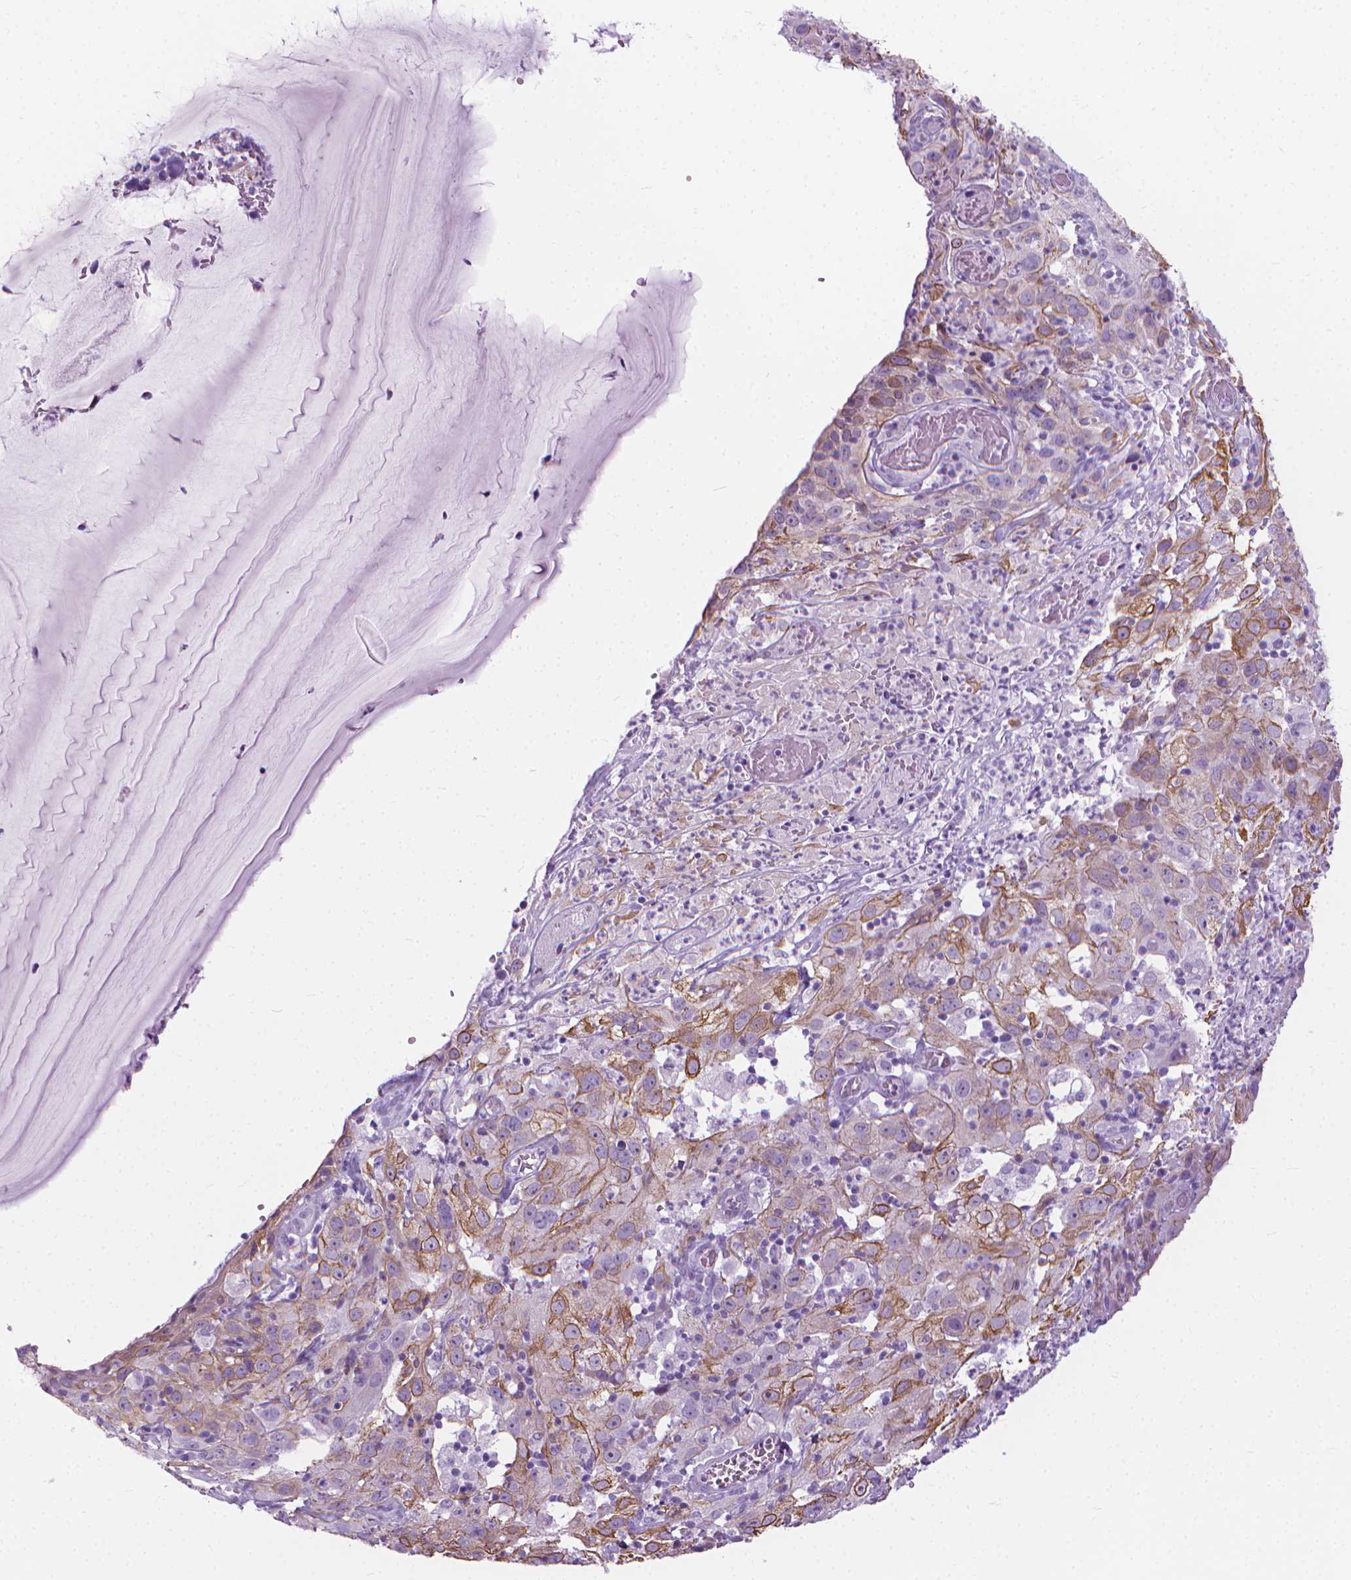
{"staining": {"intensity": "moderate", "quantity": "<25%", "location": "cytoplasmic/membranous"}, "tissue": "cervical cancer", "cell_type": "Tumor cells", "image_type": "cancer", "snomed": [{"axis": "morphology", "description": "Squamous cell carcinoma, NOS"}, {"axis": "topography", "description": "Cervix"}], "caption": "Tumor cells show low levels of moderate cytoplasmic/membranous positivity in approximately <25% of cells in squamous cell carcinoma (cervical).", "gene": "HTR2B", "patient": {"sex": "female", "age": 32}}